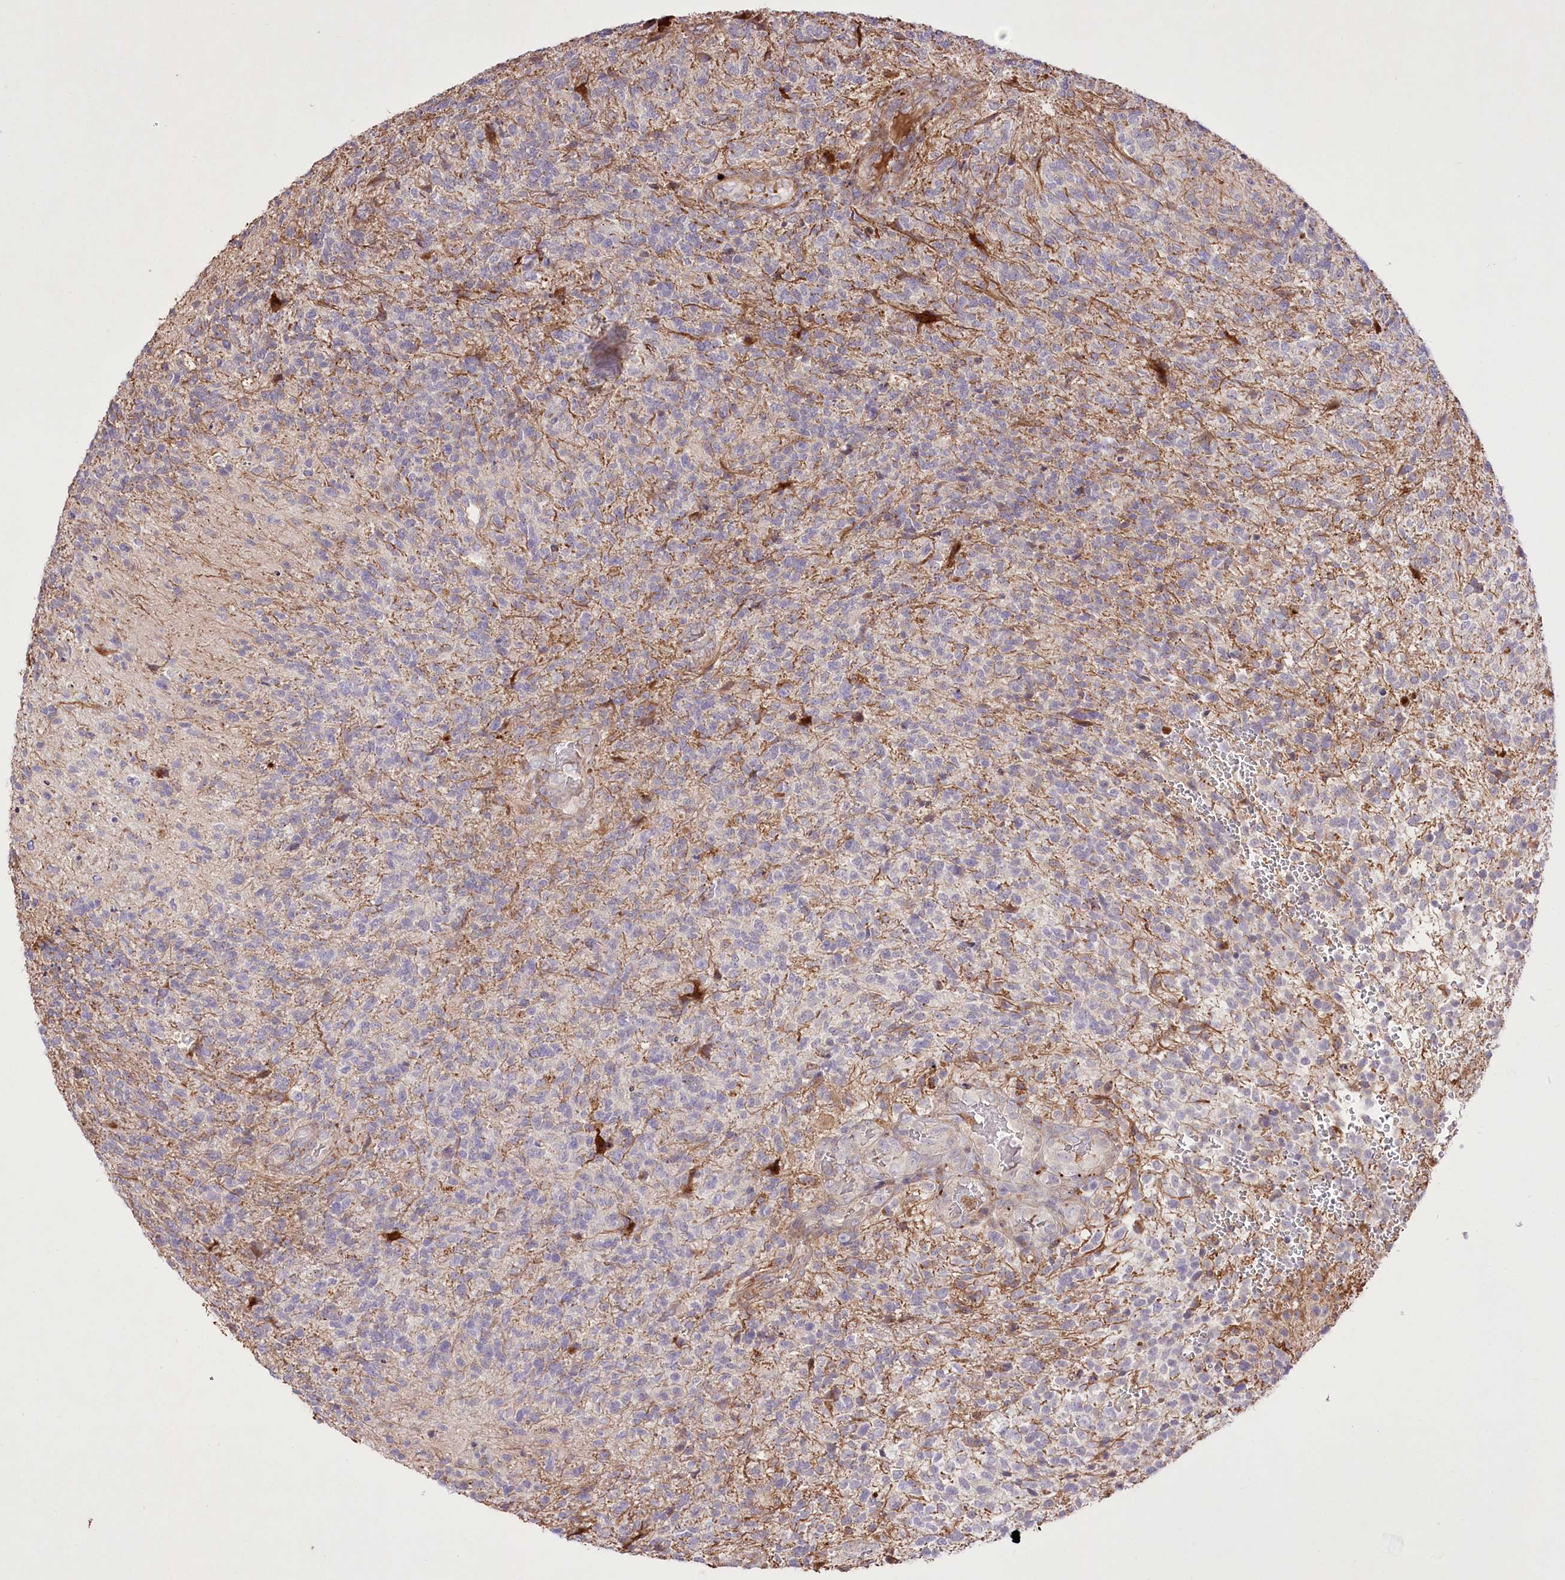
{"staining": {"intensity": "negative", "quantity": "none", "location": "none"}, "tissue": "glioma", "cell_type": "Tumor cells", "image_type": "cancer", "snomed": [{"axis": "morphology", "description": "Glioma, malignant, High grade"}, {"axis": "topography", "description": "Brain"}], "caption": "Immunohistochemistry (IHC) photomicrograph of malignant high-grade glioma stained for a protein (brown), which displays no positivity in tumor cells.", "gene": "RNF24", "patient": {"sex": "male", "age": 56}}